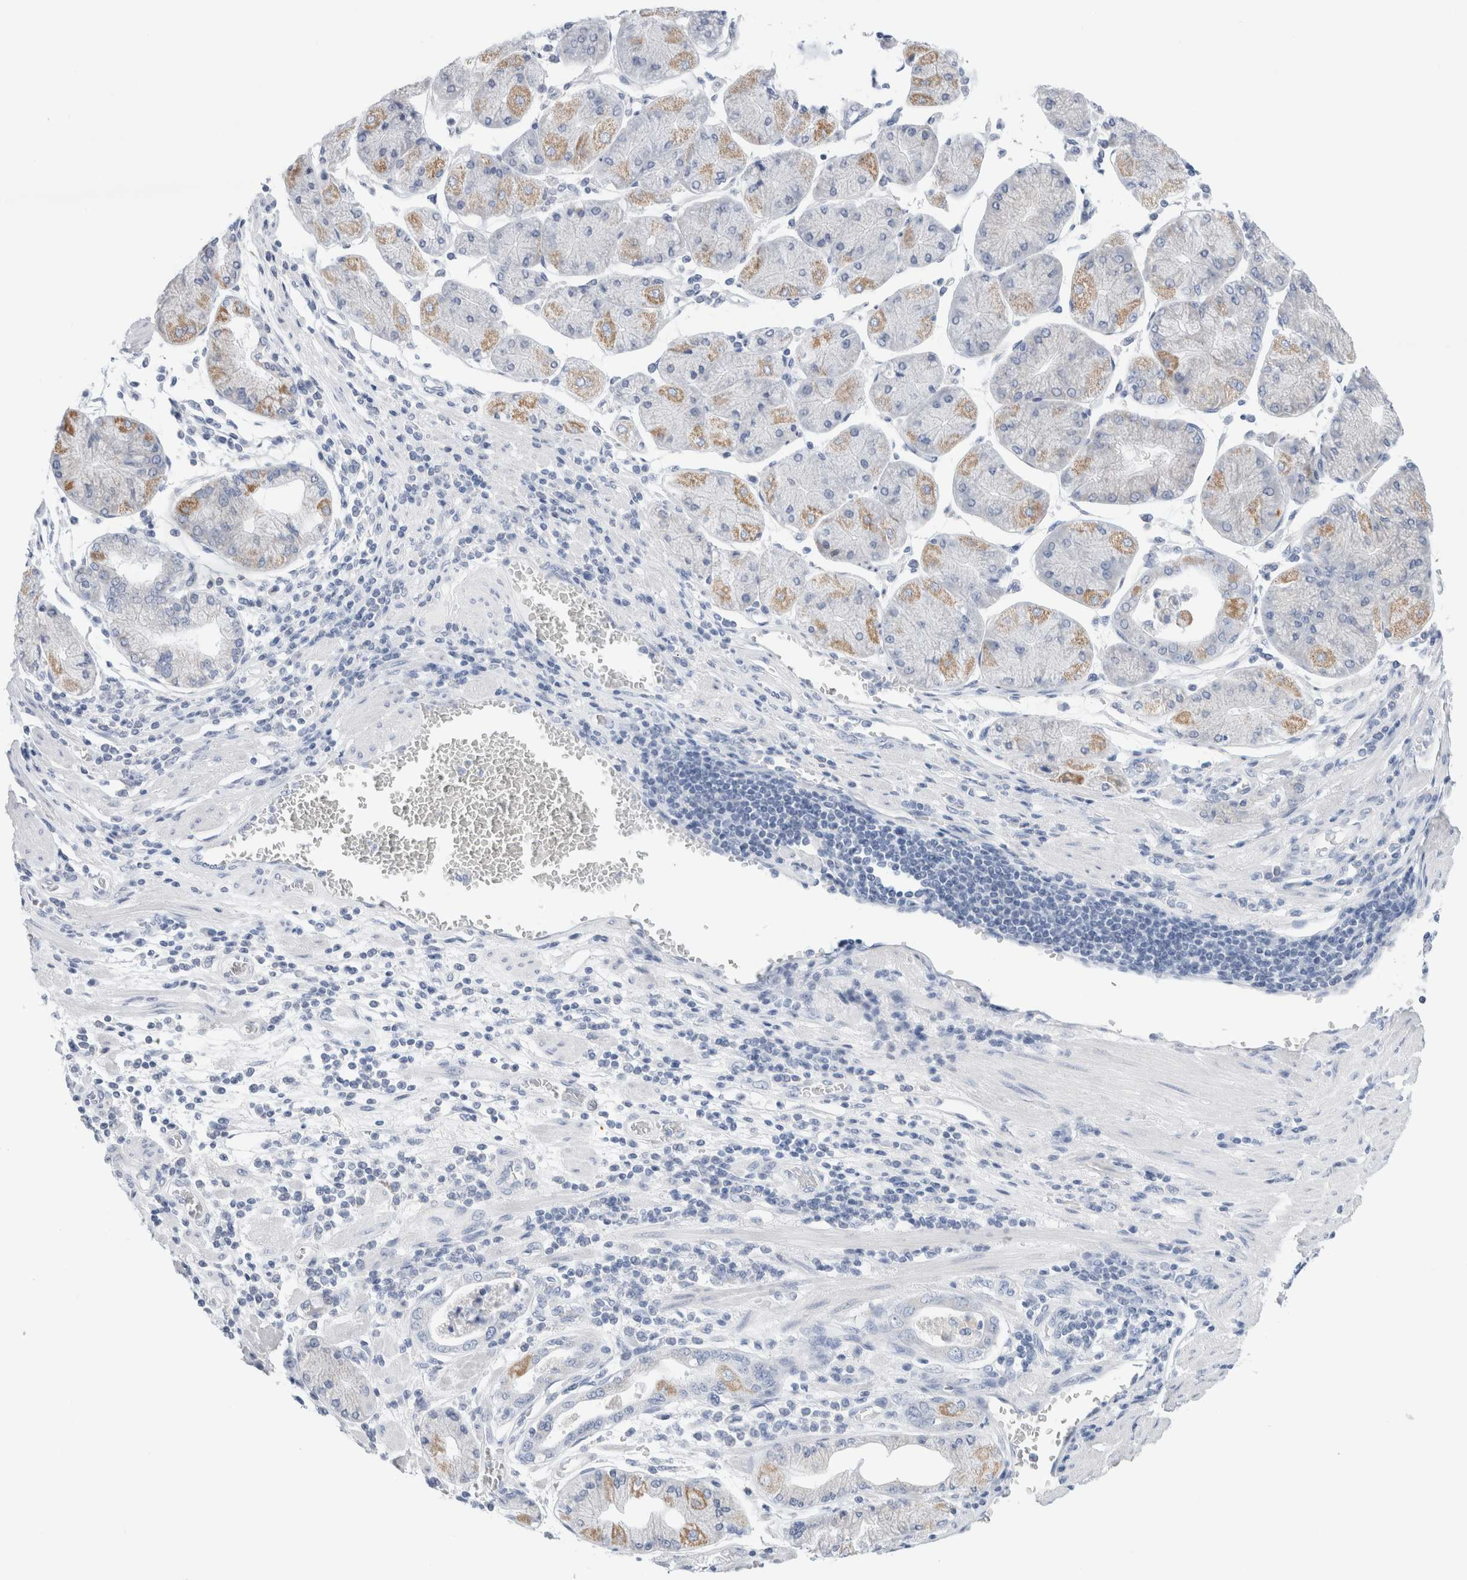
{"staining": {"intensity": "moderate", "quantity": "<25%", "location": "cytoplasmic/membranous"}, "tissue": "stomach cancer", "cell_type": "Tumor cells", "image_type": "cancer", "snomed": [{"axis": "morphology", "description": "Normal tissue, NOS"}, {"axis": "morphology", "description": "Adenocarcinoma, NOS"}, {"axis": "topography", "description": "Stomach, upper"}, {"axis": "topography", "description": "Stomach"}], "caption": "Protein expression analysis of stomach cancer (adenocarcinoma) displays moderate cytoplasmic/membranous staining in approximately <25% of tumor cells.", "gene": "ECHDC2", "patient": {"sex": "male", "age": 59}}